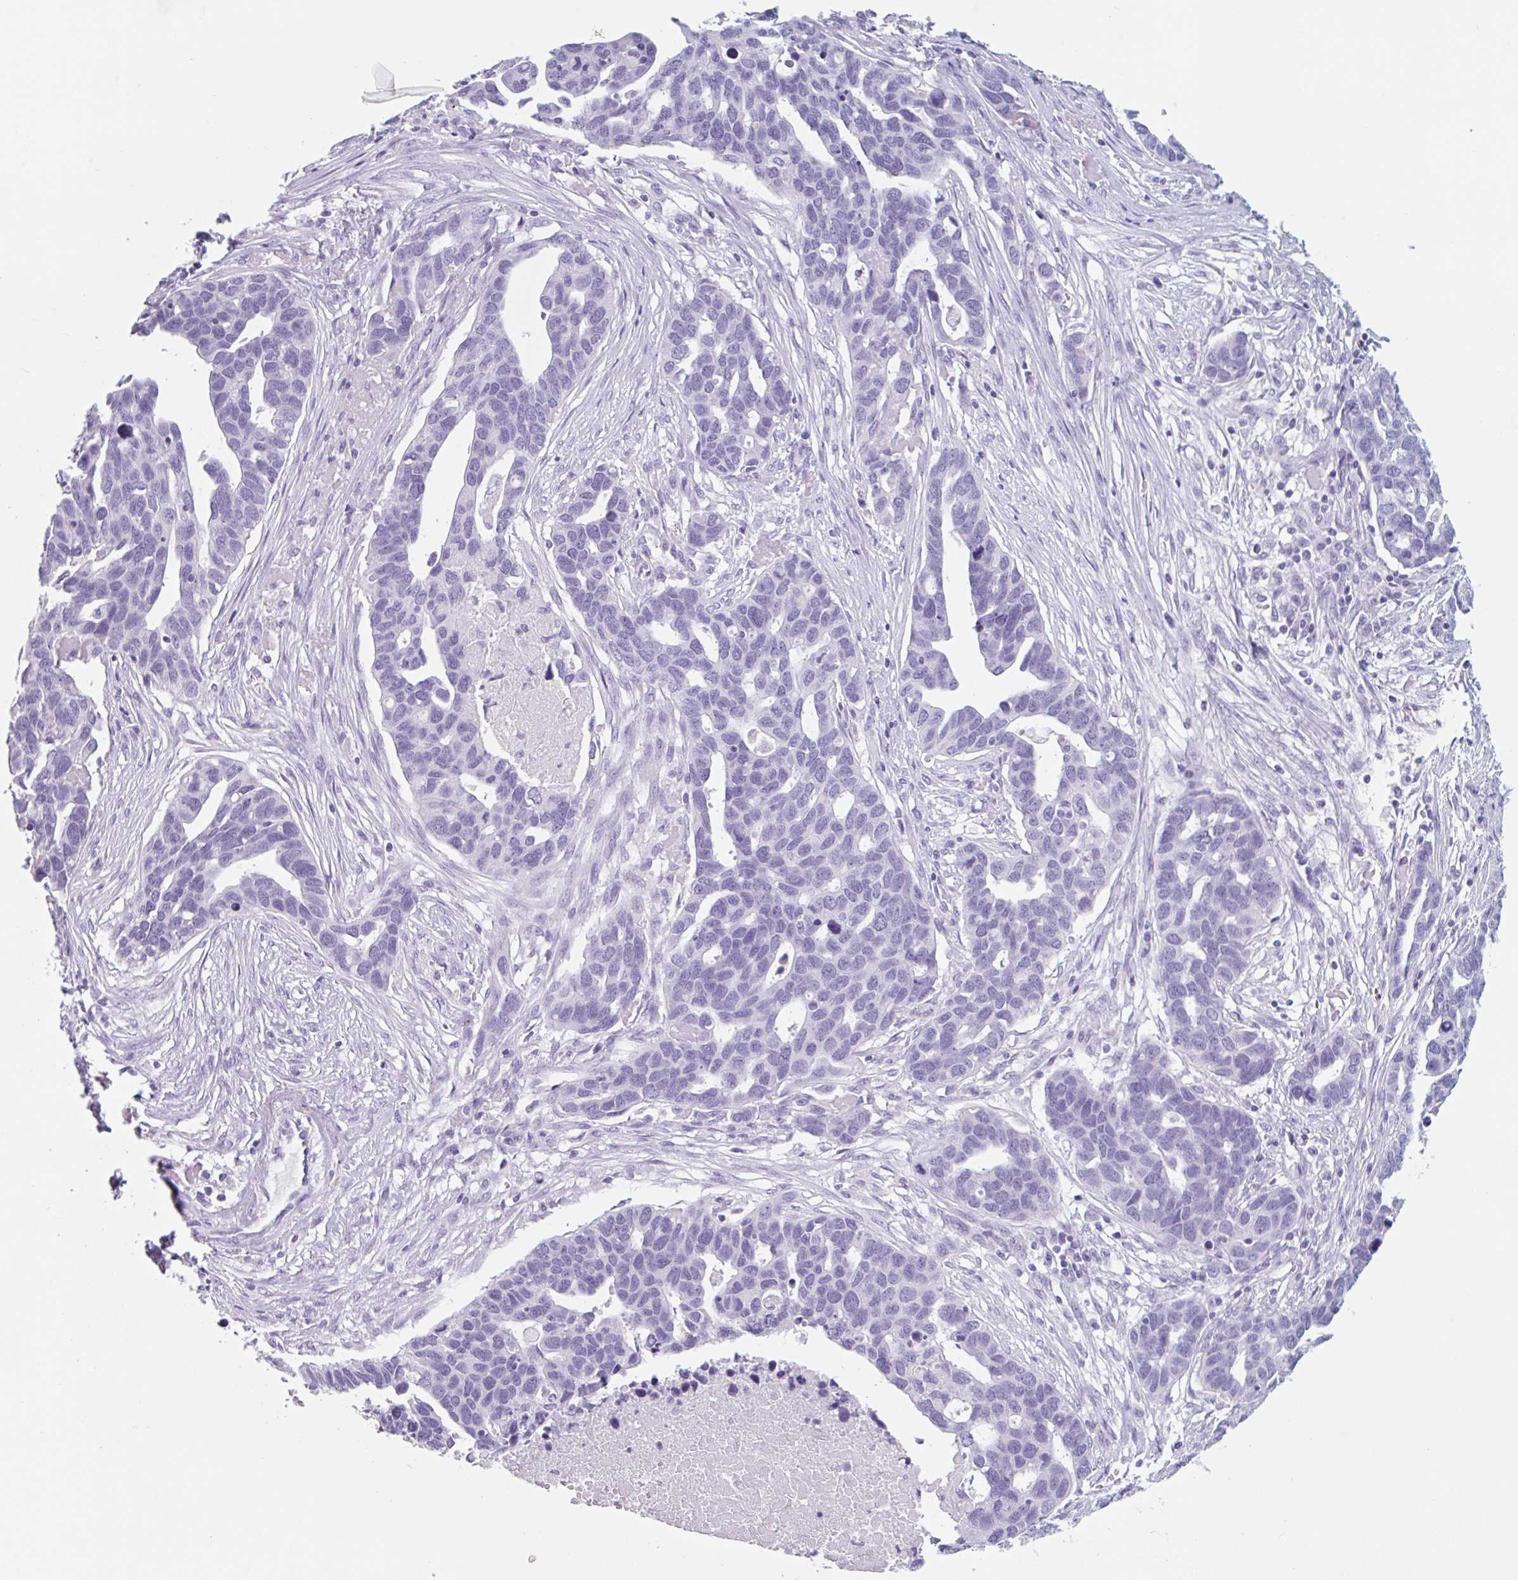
{"staining": {"intensity": "negative", "quantity": "none", "location": "none"}, "tissue": "ovarian cancer", "cell_type": "Tumor cells", "image_type": "cancer", "snomed": [{"axis": "morphology", "description": "Cystadenocarcinoma, serous, NOS"}, {"axis": "topography", "description": "Ovary"}], "caption": "DAB (3,3'-diaminobenzidine) immunohistochemical staining of human serous cystadenocarcinoma (ovarian) shows no significant staining in tumor cells. (DAB (3,3'-diaminobenzidine) IHC, high magnification).", "gene": "EMC4", "patient": {"sex": "female", "age": 54}}